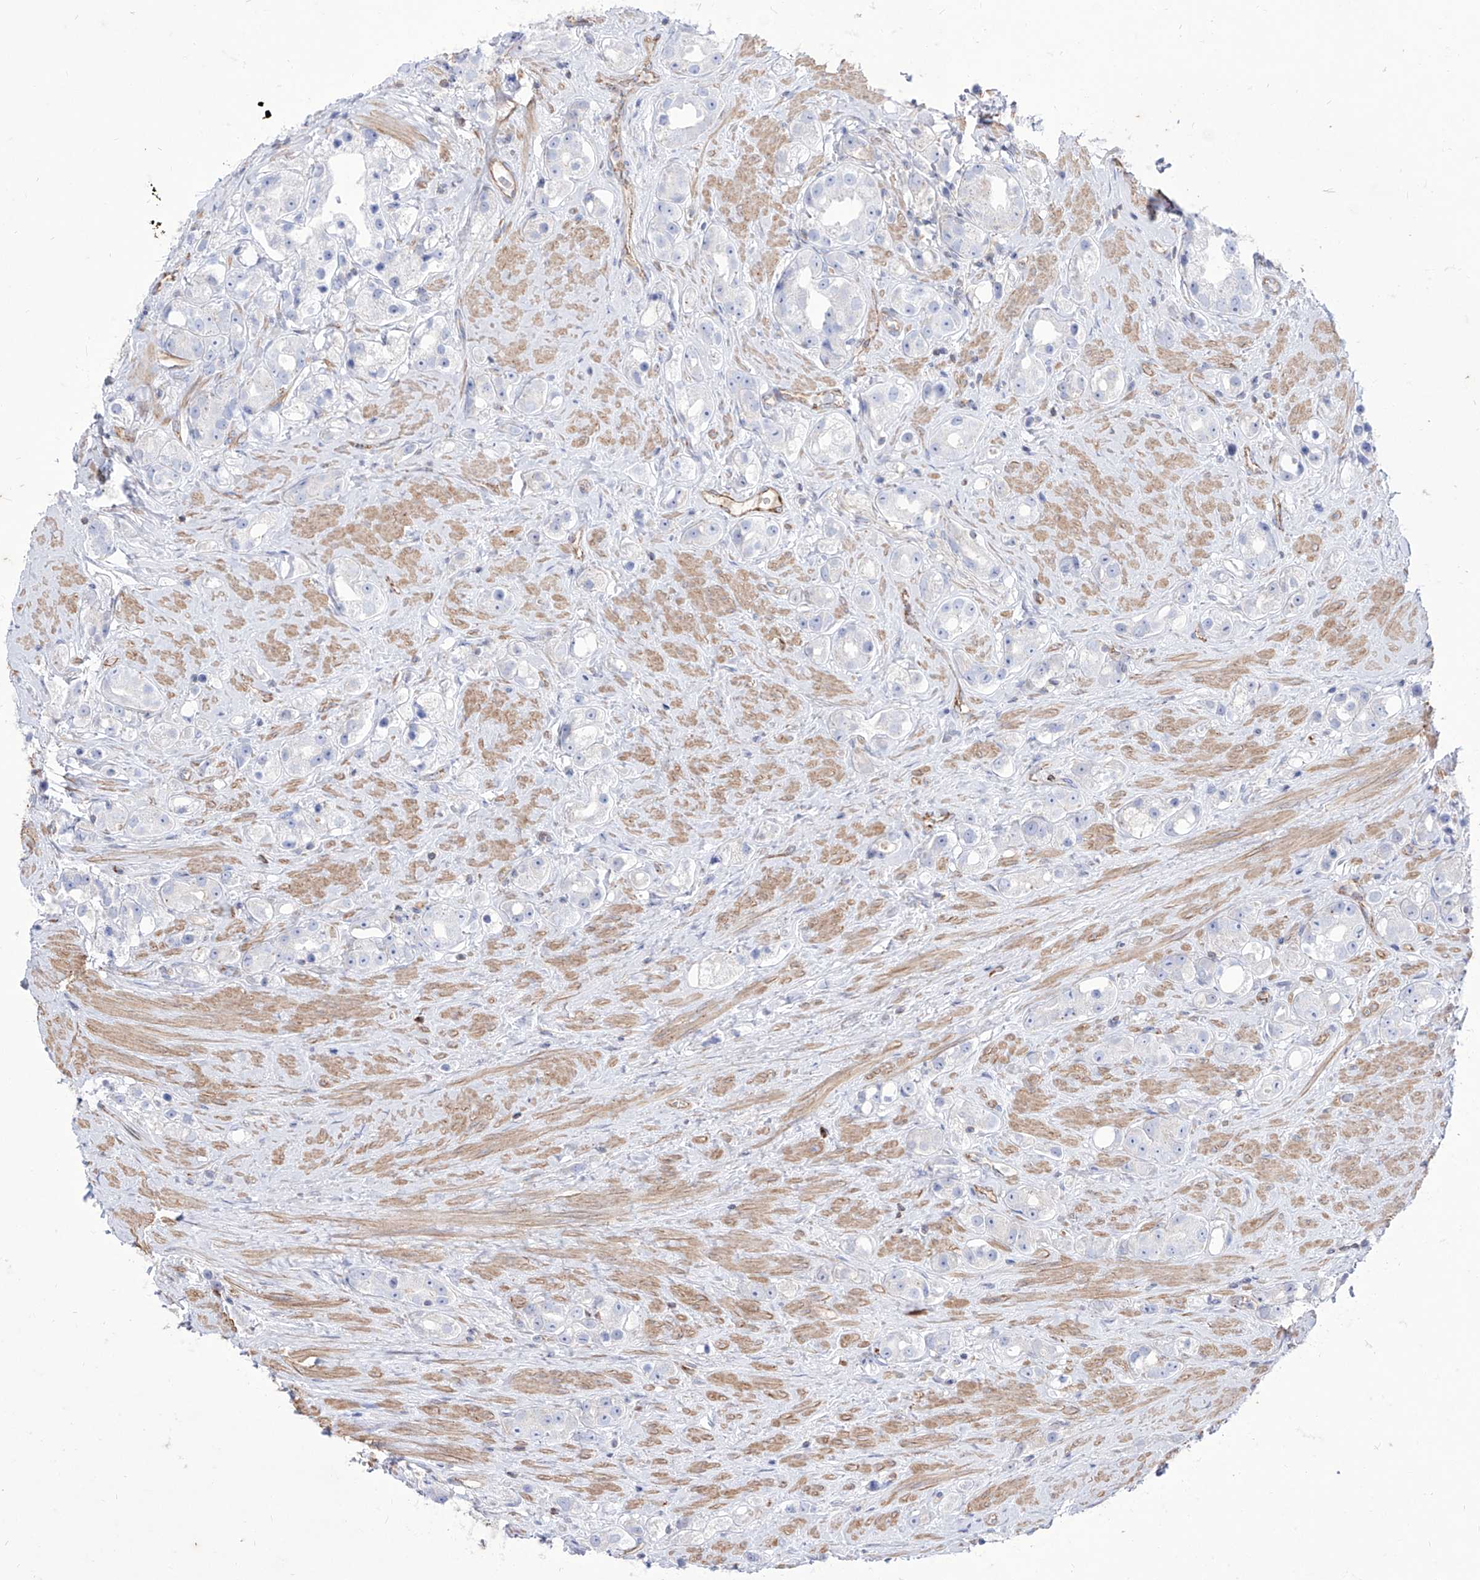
{"staining": {"intensity": "negative", "quantity": "none", "location": "none"}, "tissue": "prostate cancer", "cell_type": "Tumor cells", "image_type": "cancer", "snomed": [{"axis": "morphology", "description": "Adenocarcinoma, NOS"}, {"axis": "topography", "description": "Prostate"}], "caption": "Immunohistochemistry (IHC) photomicrograph of neoplastic tissue: prostate cancer stained with DAB (3,3'-diaminobenzidine) reveals no significant protein staining in tumor cells.", "gene": "C1orf74", "patient": {"sex": "male", "age": 79}}